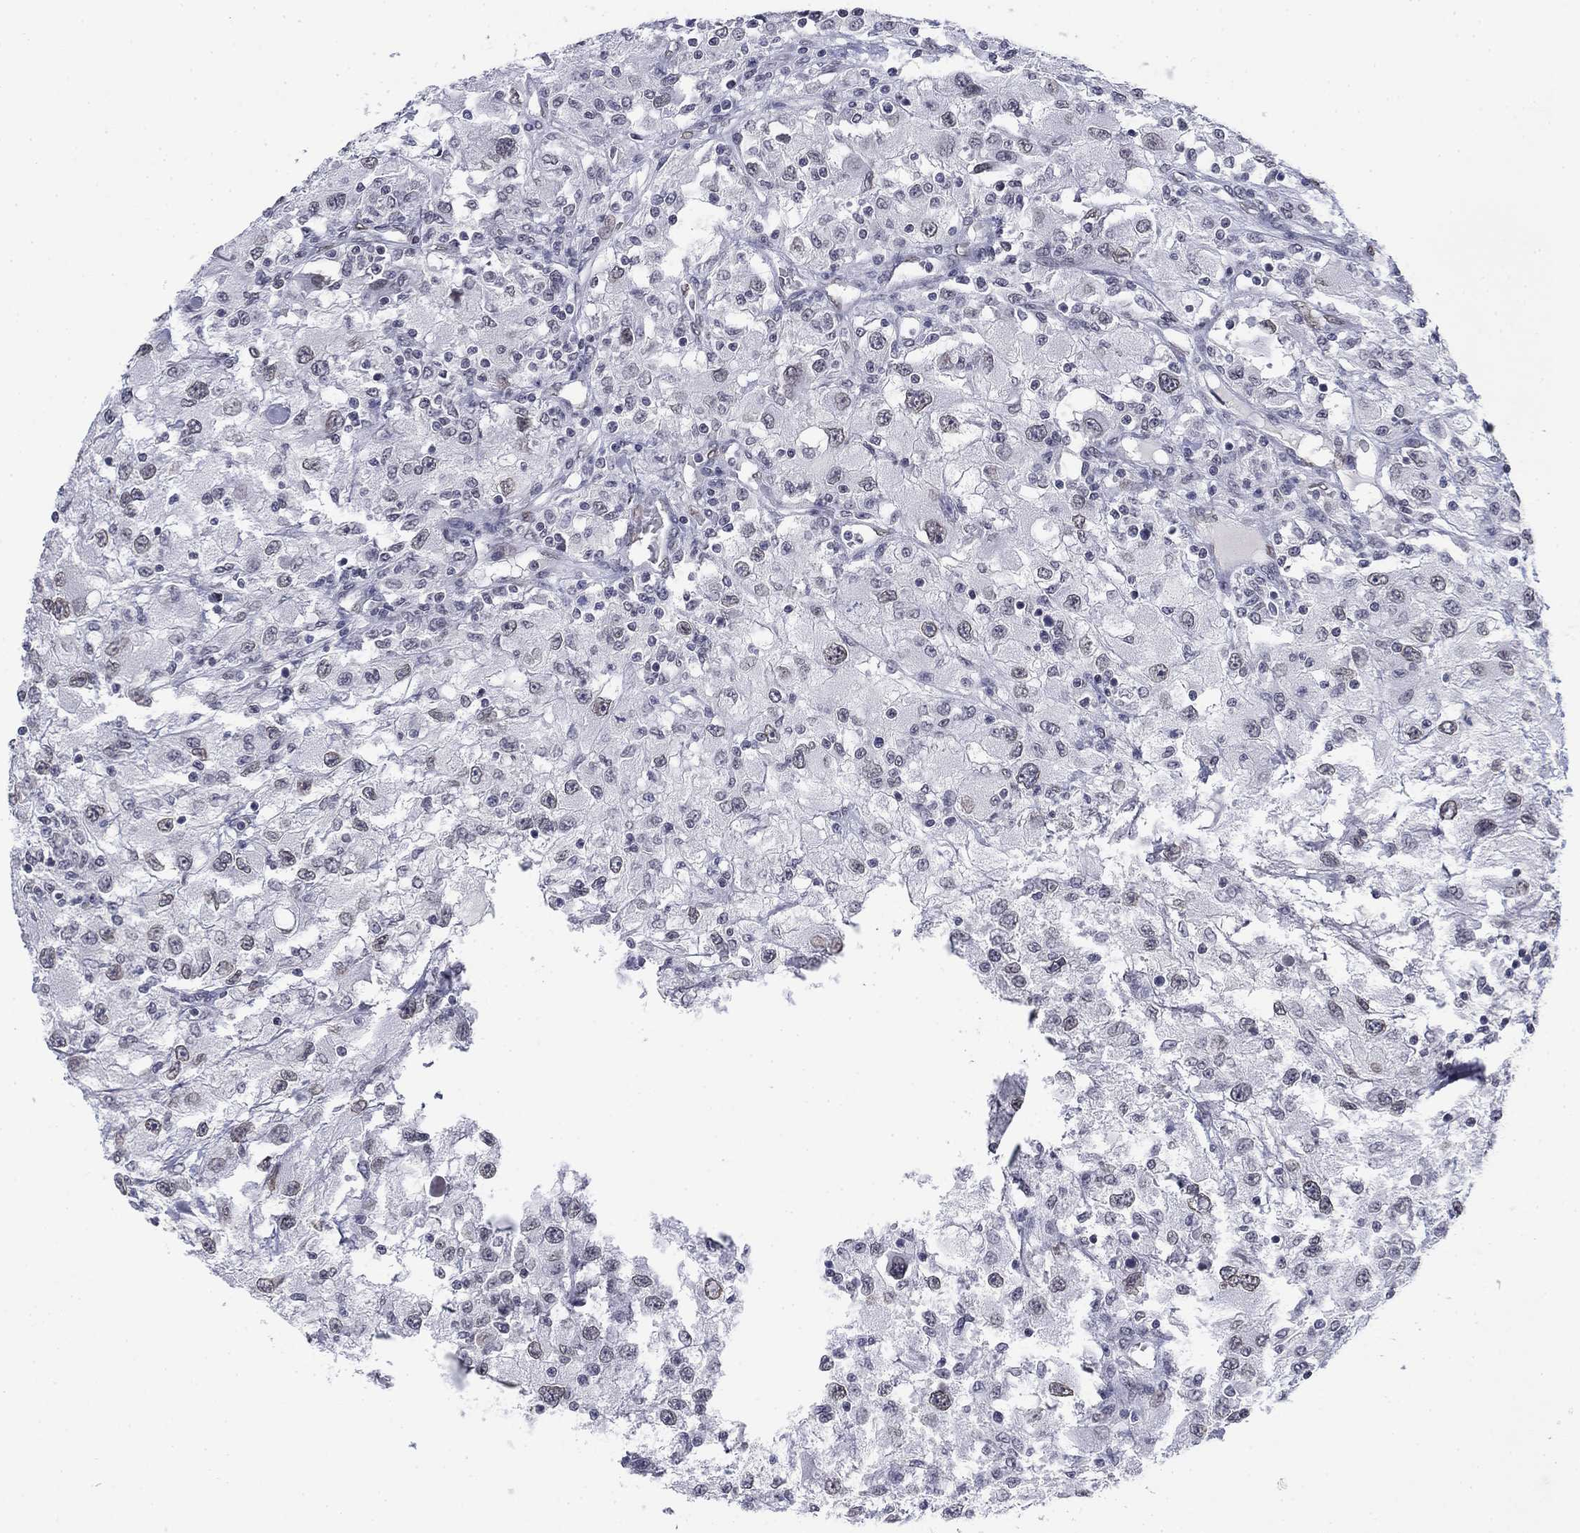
{"staining": {"intensity": "moderate", "quantity": "<25%", "location": "cytoplasmic/membranous,nuclear"}, "tissue": "renal cancer", "cell_type": "Tumor cells", "image_type": "cancer", "snomed": [{"axis": "morphology", "description": "Adenocarcinoma, NOS"}, {"axis": "topography", "description": "Kidney"}], "caption": "Immunohistochemistry (IHC) image of renal cancer stained for a protein (brown), which exhibits low levels of moderate cytoplasmic/membranous and nuclear positivity in approximately <25% of tumor cells.", "gene": "TOR1AIP1", "patient": {"sex": "female", "age": 67}}